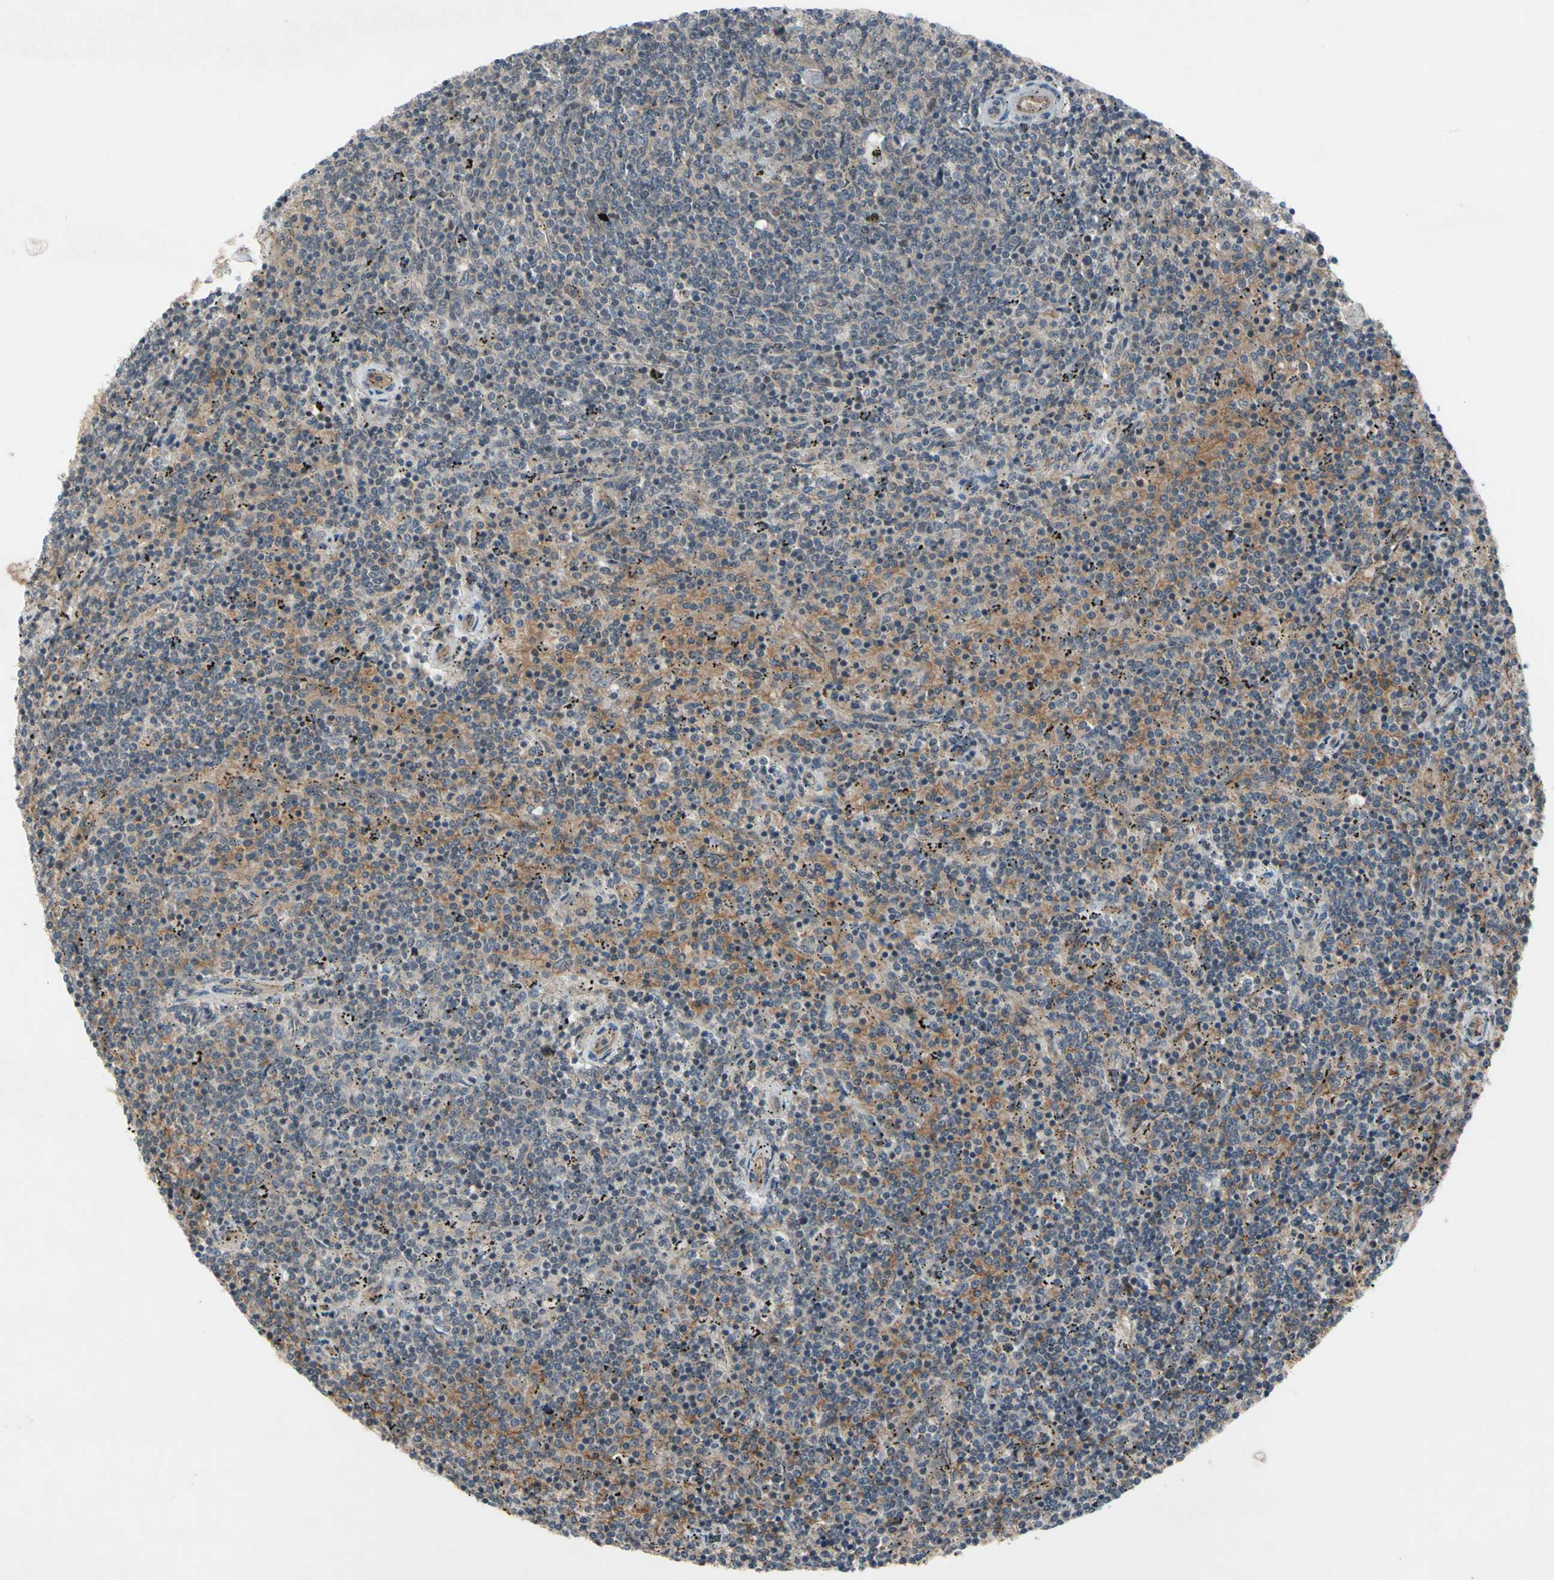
{"staining": {"intensity": "negative", "quantity": "none", "location": "none"}, "tissue": "lymphoma", "cell_type": "Tumor cells", "image_type": "cancer", "snomed": [{"axis": "morphology", "description": "Malignant lymphoma, non-Hodgkin's type, Low grade"}, {"axis": "topography", "description": "Spleen"}], "caption": "Lymphoma was stained to show a protein in brown. There is no significant expression in tumor cells. Brightfield microscopy of IHC stained with DAB (brown) and hematoxylin (blue), captured at high magnification.", "gene": "TRDMT1", "patient": {"sex": "female", "age": 50}}